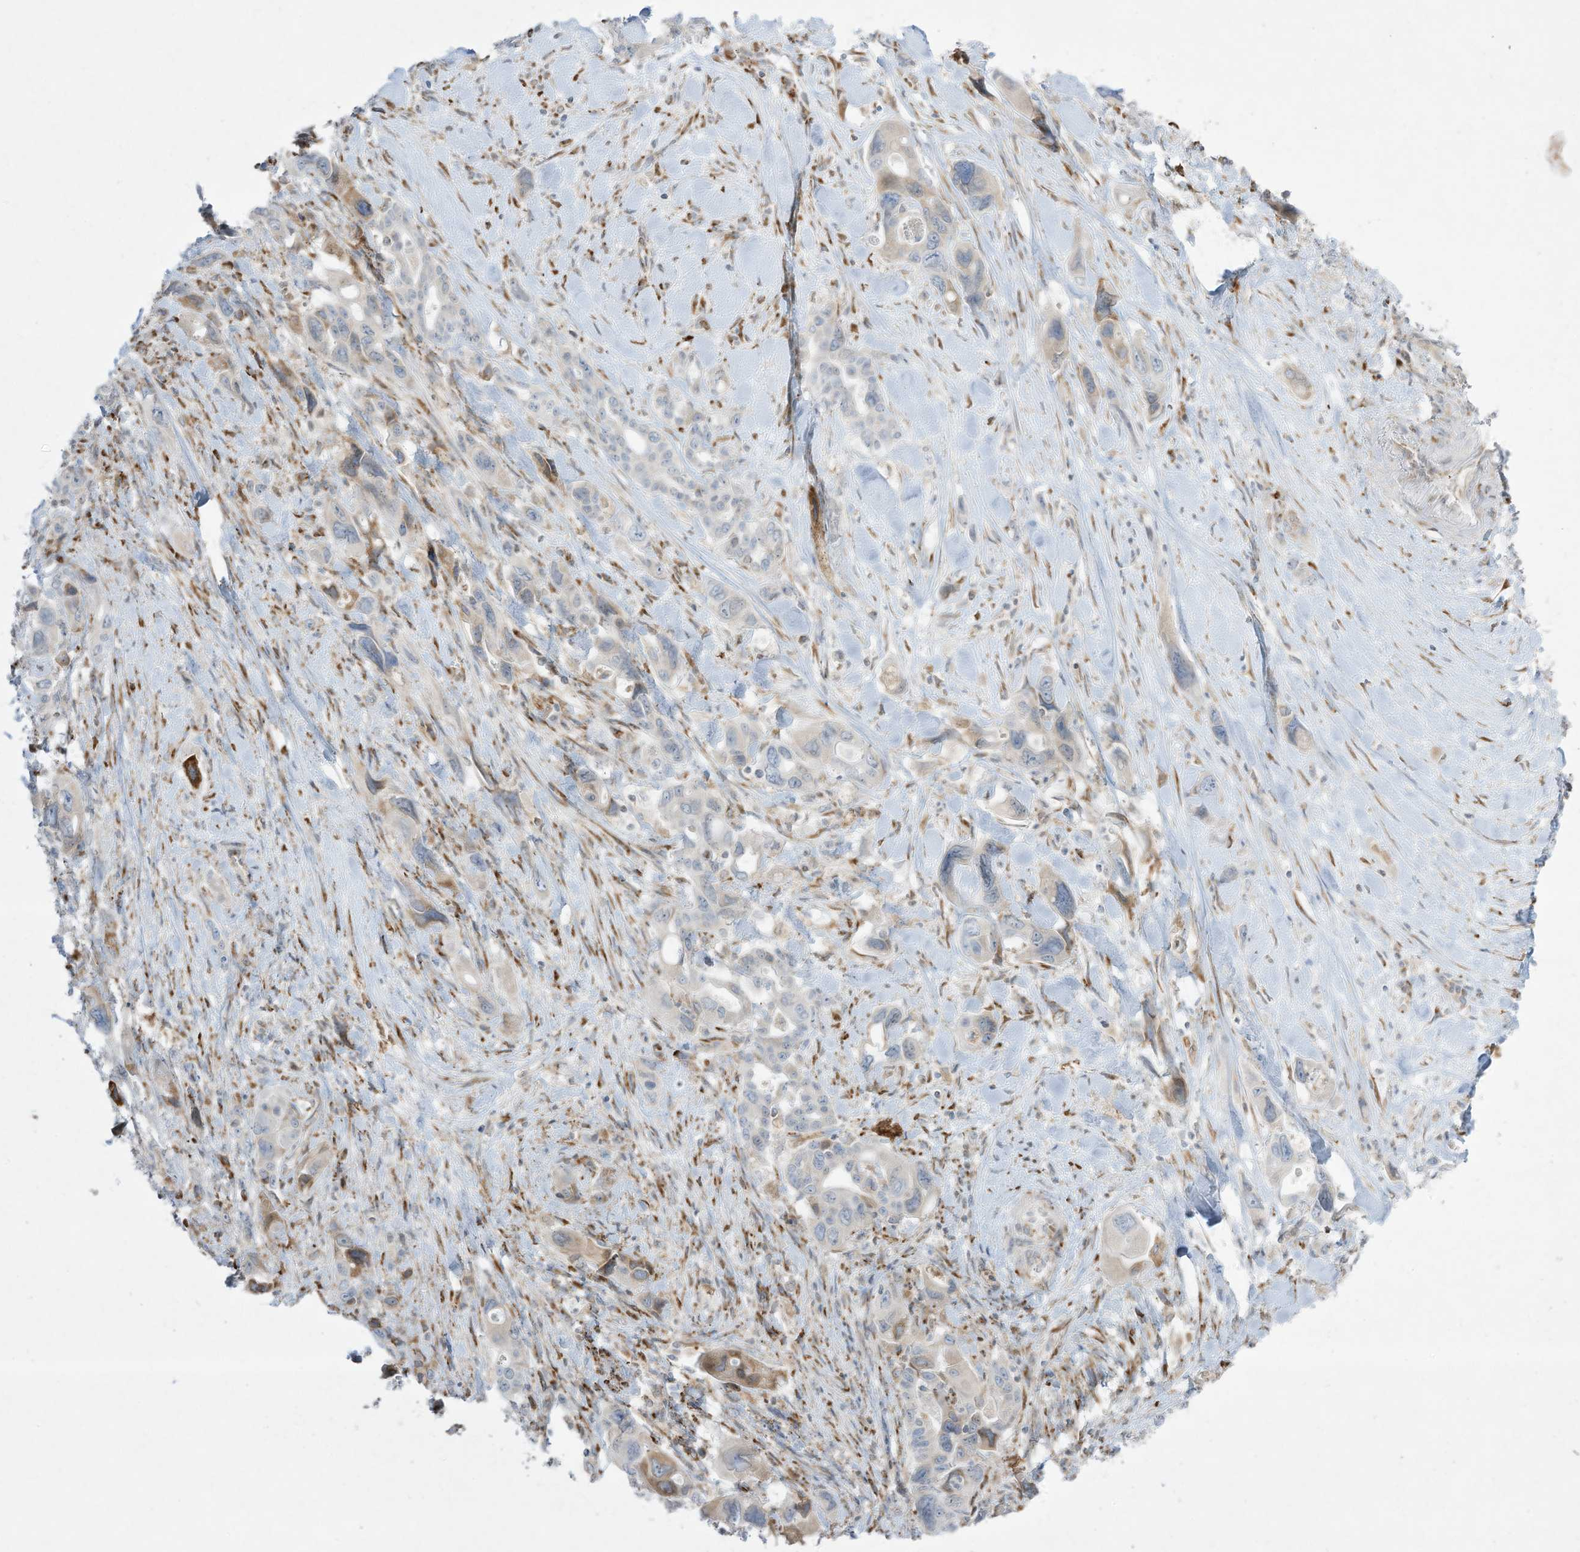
{"staining": {"intensity": "weak", "quantity": "<25%", "location": "cytoplasmic/membranous"}, "tissue": "pancreatic cancer", "cell_type": "Tumor cells", "image_type": "cancer", "snomed": [{"axis": "morphology", "description": "Adenocarcinoma, NOS"}, {"axis": "topography", "description": "Pancreas"}], "caption": "A high-resolution histopathology image shows immunohistochemistry (IHC) staining of pancreatic adenocarcinoma, which demonstrates no significant positivity in tumor cells. (Immunohistochemistry (ihc), brightfield microscopy, high magnification).", "gene": "PTK6", "patient": {"sex": "male", "age": 46}}